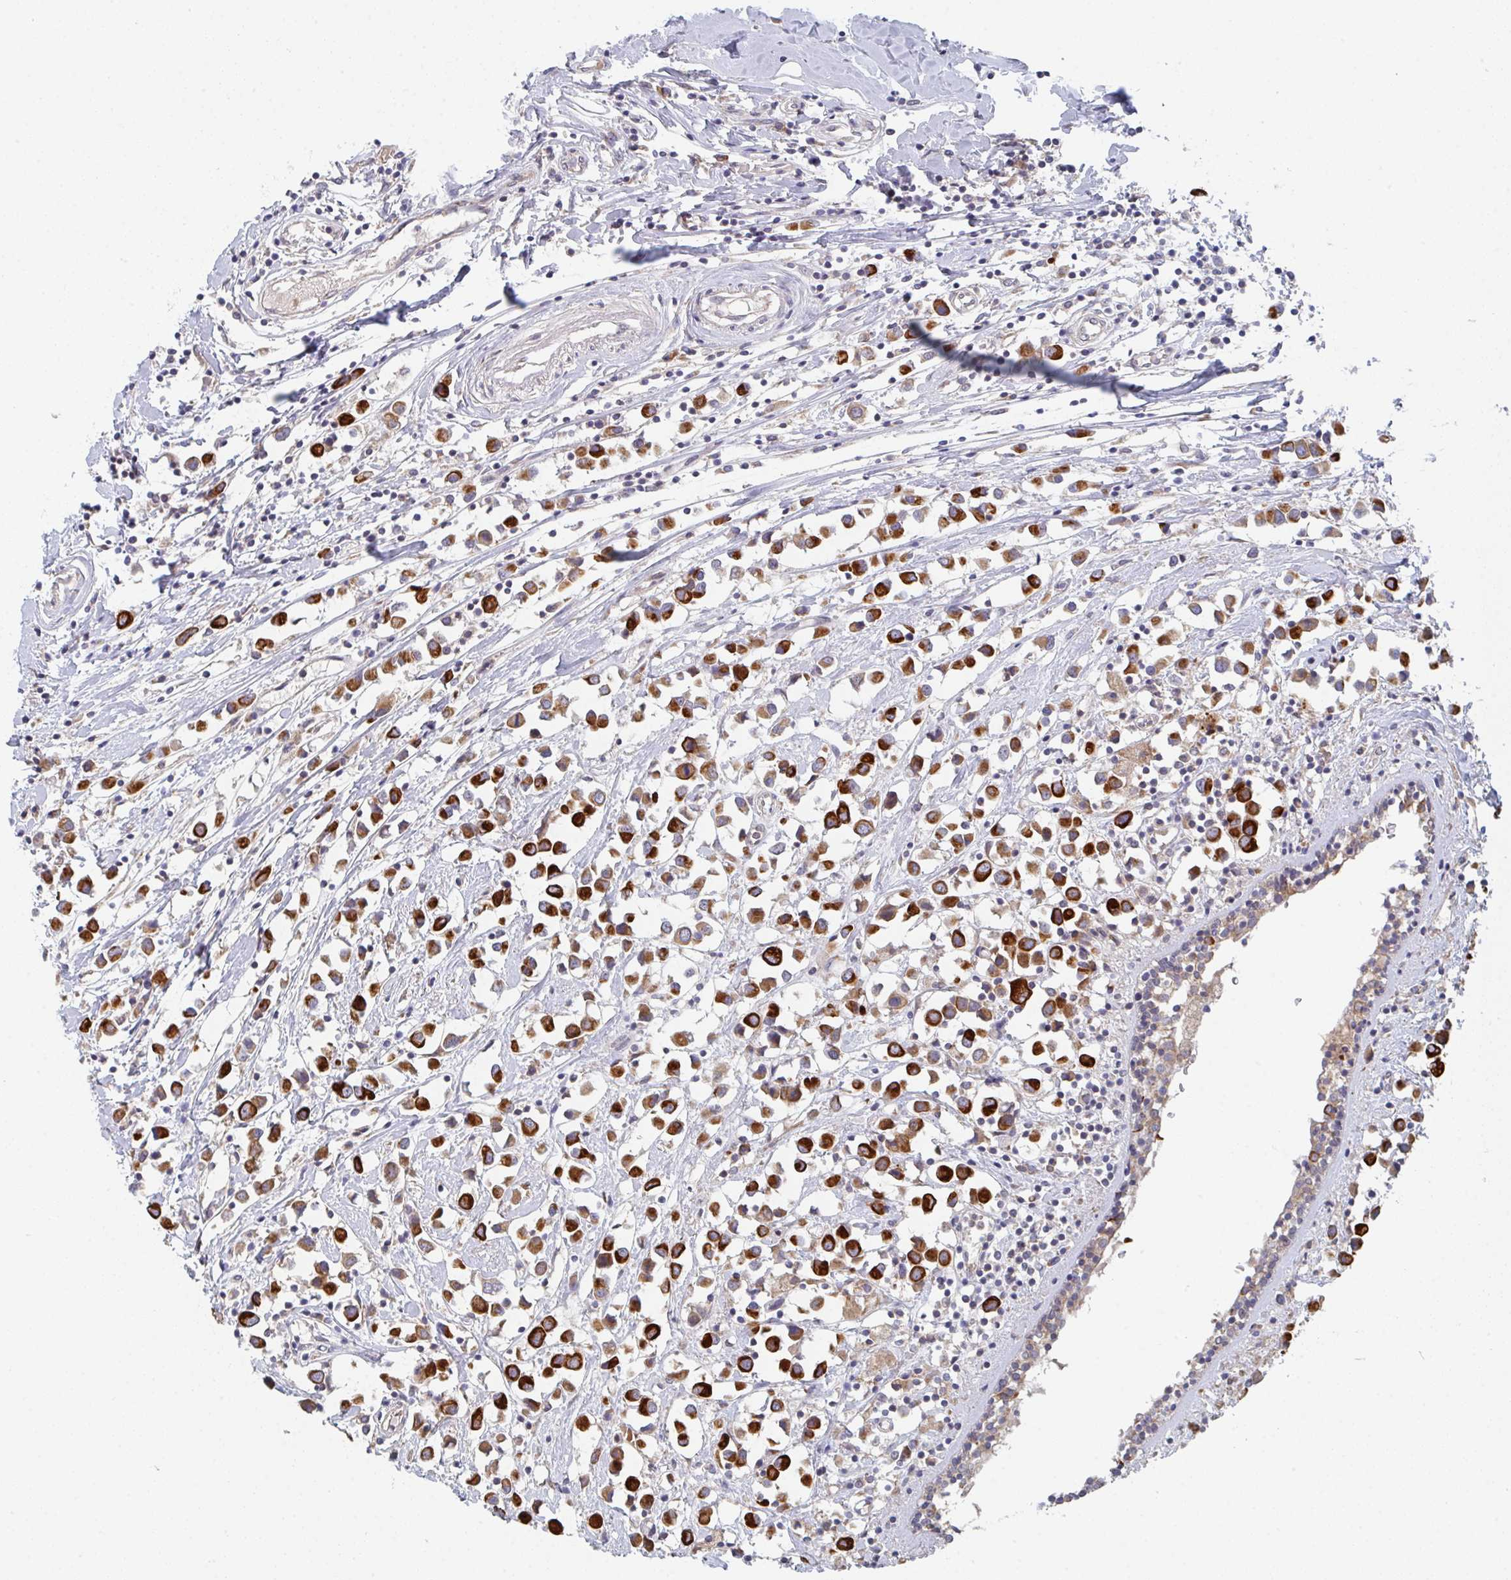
{"staining": {"intensity": "strong", "quantity": ">75%", "location": "cytoplasmic/membranous"}, "tissue": "breast cancer", "cell_type": "Tumor cells", "image_type": "cancer", "snomed": [{"axis": "morphology", "description": "Duct carcinoma"}, {"axis": "topography", "description": "Breast"}], "caption": "Strong cytoplasmic/membranous positivity is present in approximately >75% of tumor cells in breast cancer.", "gene": "ELOVL1", "patient": {"sex": "female", "age": 61}}